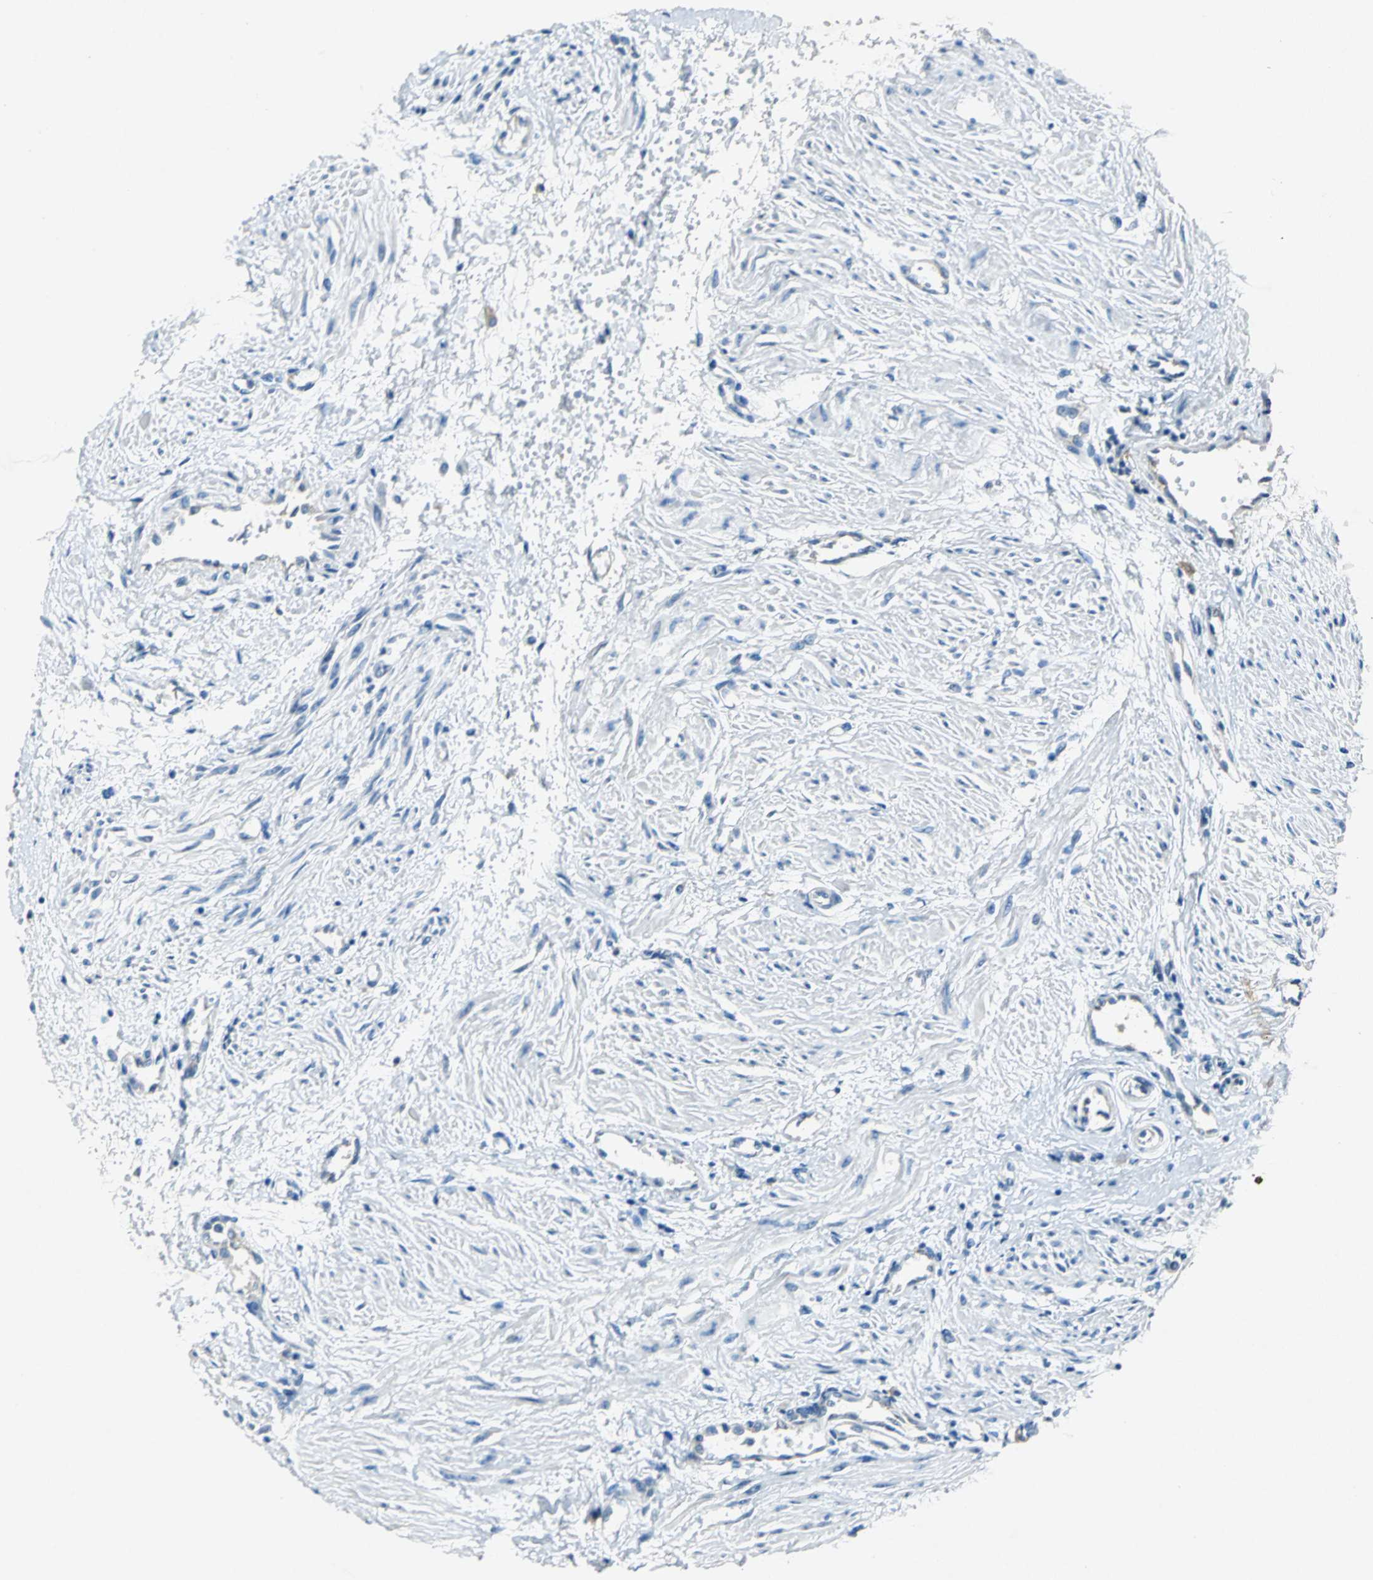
{"staining": {"intensity": "negative", "quantity": "none", "location": "none"}, "tissue": "smooth muscle", "cell_type": "Smooth muscle cells", "image_type": "normal", "snomed": [{"axis": "morphology", "description": "Normal tissue, NOS"}, {"axis": "topography", "description": "Smooth muscle"}, {"axis": "topography", "description": "Uterus"}], "caption": "This is an IHC photomicrograph of normal human smooth muscle. There is no positivity in smooth muscle cells.", "gene": "RPS13", "patient": {"sex": "female", "age": 39}}